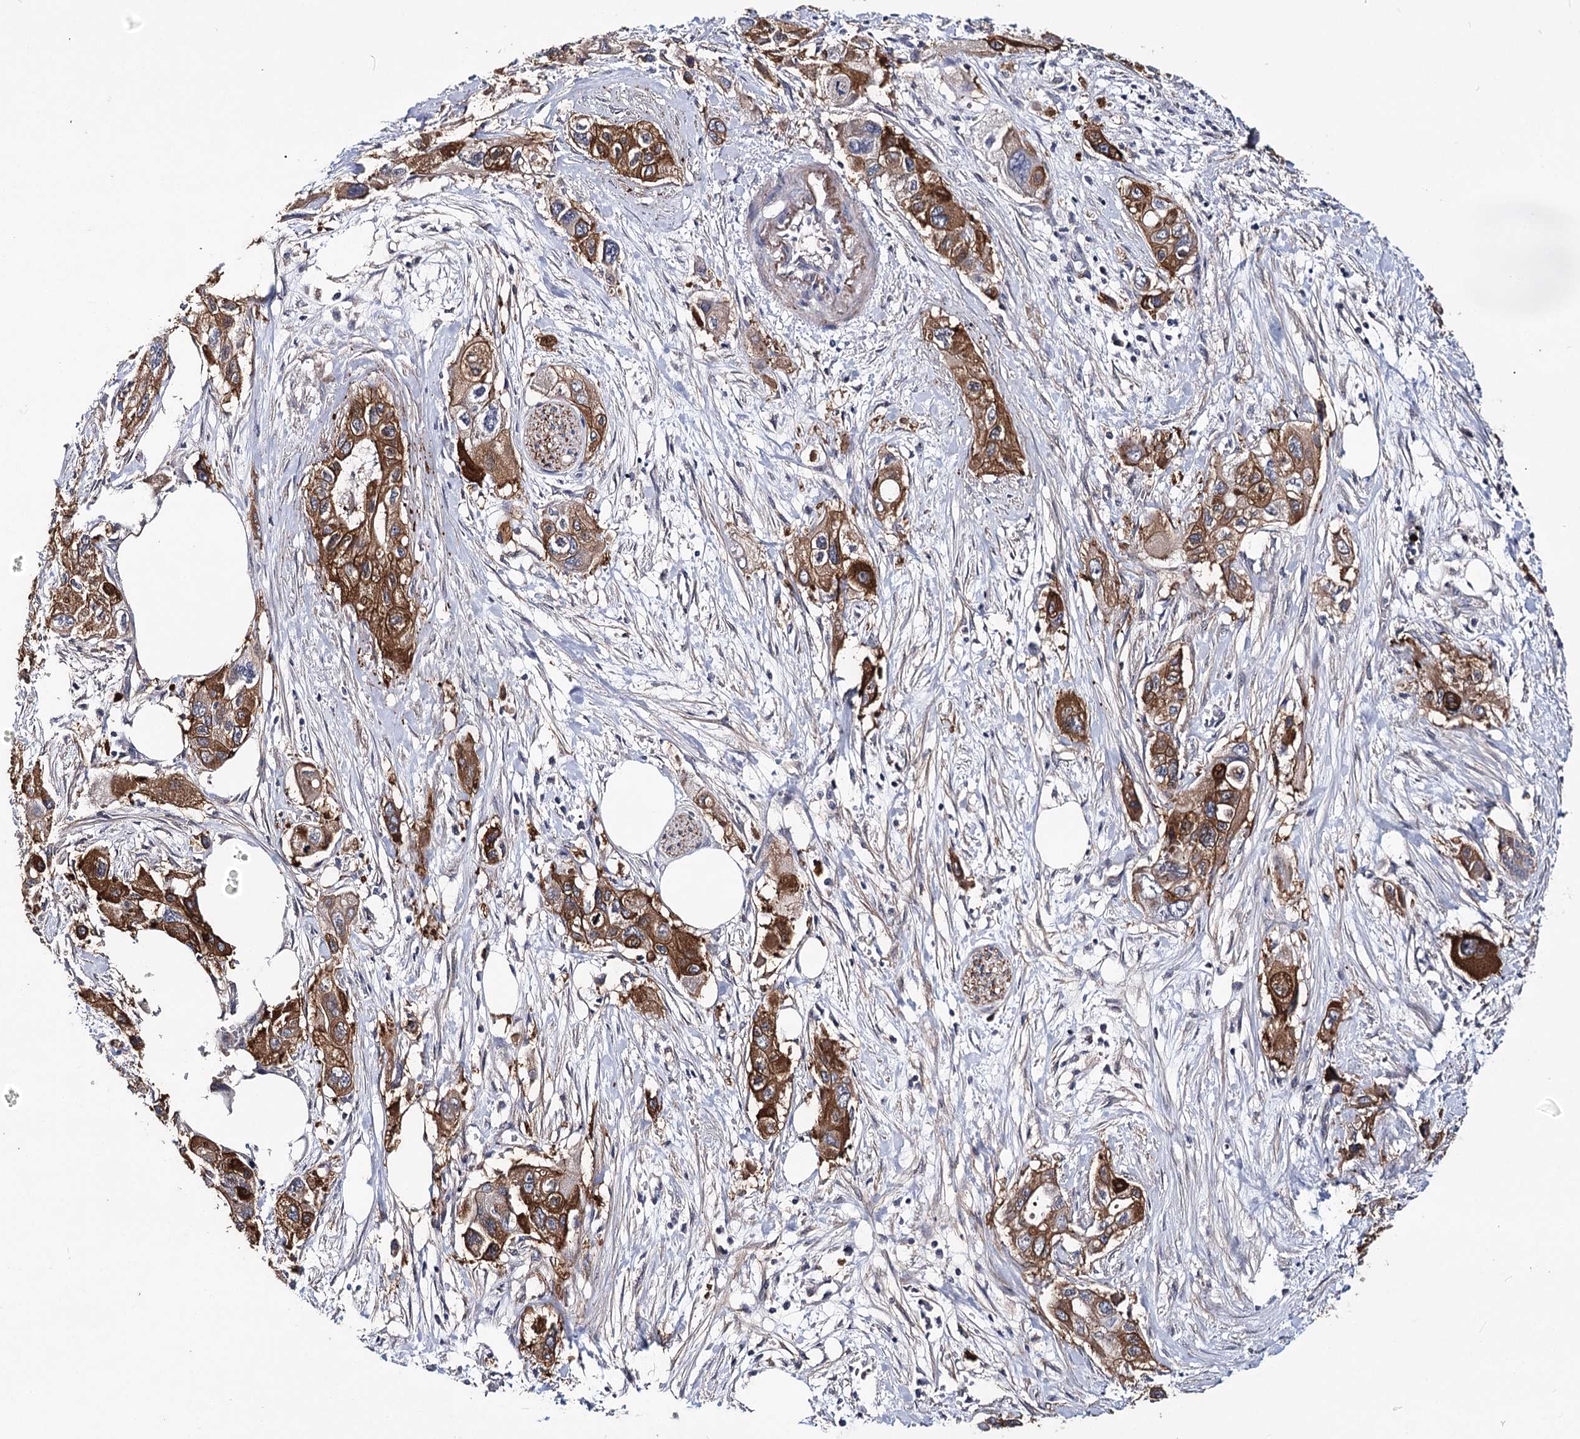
{"staining": {"intensity": "strong", "quantity": ">75%", "location": "cytoplasmic/membranous"}, "tissue": "pancreatic cancer", "cell_type": "Tumor cells", "image_type": "cancer", "snomed": [{"axis": "morphology", "description": "Adenocarcinoma, NOS"}, {"axis": "topography", "description": "Pancreas"}], "caption": "A histopathology image of human pancreatic cancer (adenocarcinoma) stained for a protein exhibits strong cytoplasmic/membranous brown staining in tumor cells.", "gene": "TMEM218", "patient": {"sex": "male", "age": 75}}